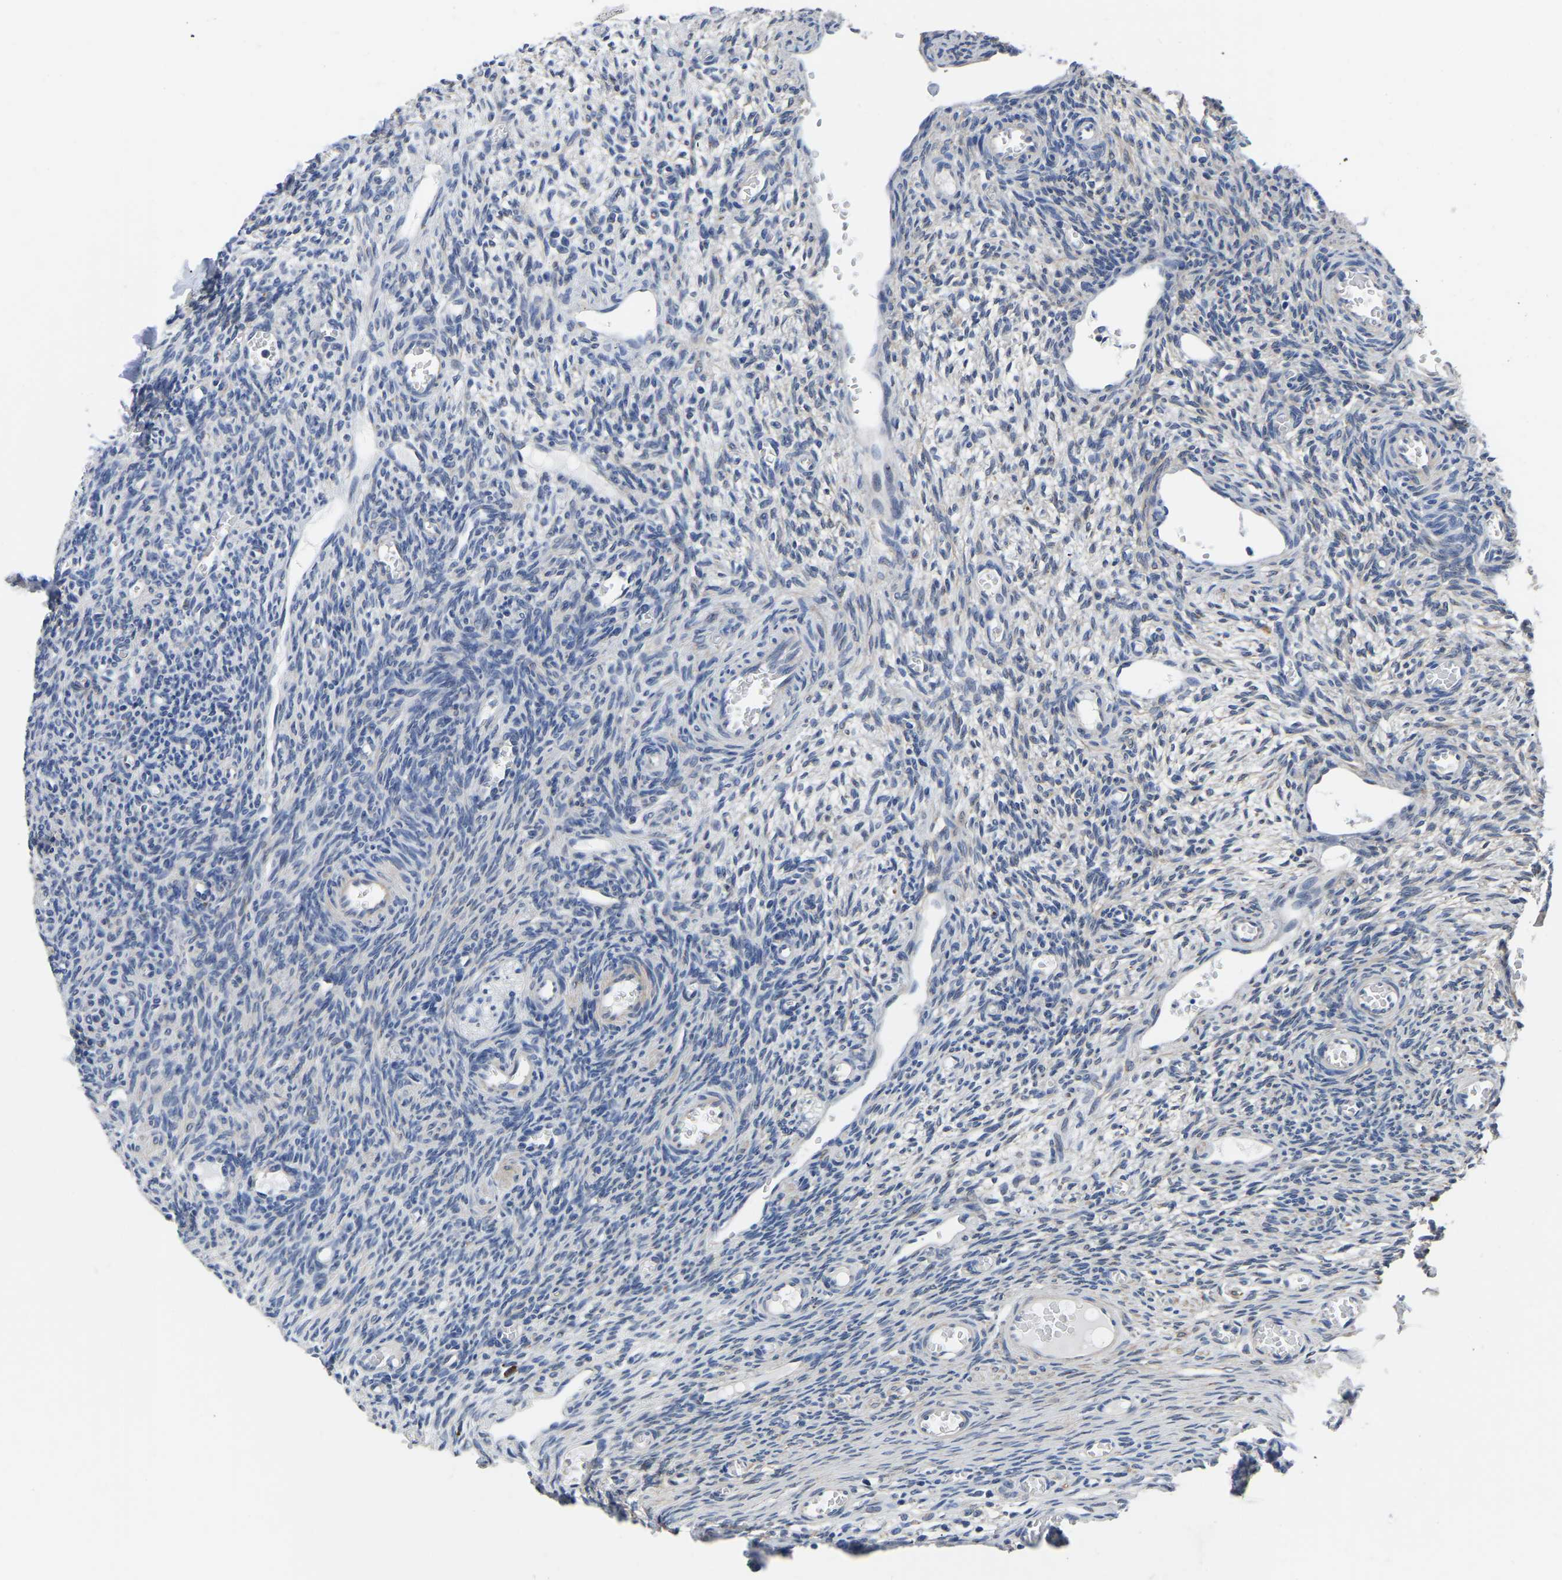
{"staining": {"intensity": "negative", "quantity": "none", "location": "none"}, "tissue": "ovary", "cell_type": "Ovarian stroma cells", "image_type": "normal", "snomed": [{"axis": "morphology", "description": "Normal tissue, NOS"}, {"axis": "topography", "description": "Ovary"}], "caption": "This micrograph is of benign ovary stained with immunohistochemistry (IHC) to label a protein in brown with the nuclei are counter-stained blue. There is no positivity in ovarian stroma cells.", "gene": "PDLIM7", "patient": {"sex": "female", "age": 27}}